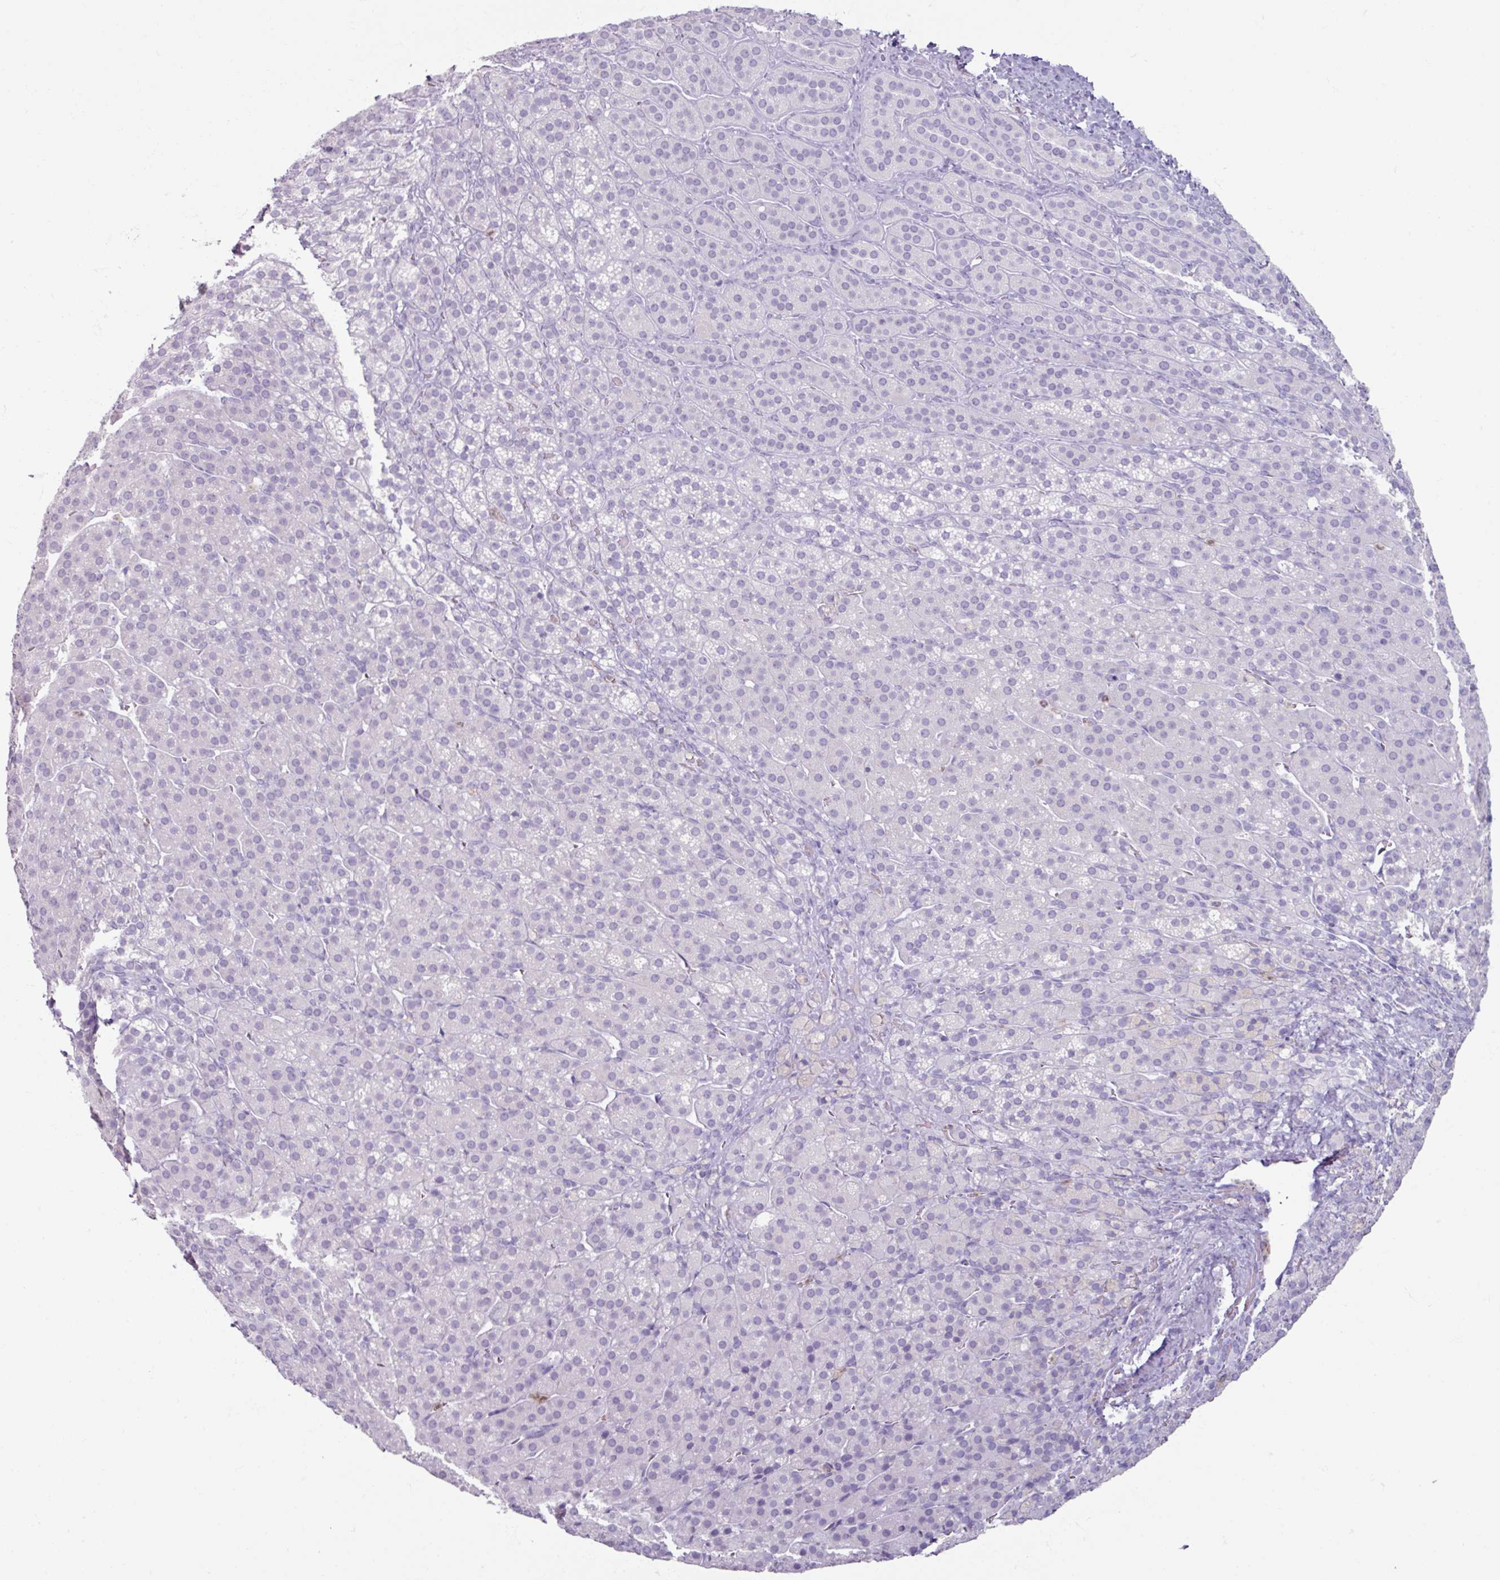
{"staining": {"intensity": "negative", "quantity": "none", "location": "none"}, "tissue": "adrenal gland", "cell_type": "Glandular cells", "image_type": "normal", "snomed": [{"axis": "morphology", "description": "Normal tissue, NOS"}, {"axis": "topography", "description": "Adrenal gland"}], "caption": "Immunohistochemistry (IHC) micrograph of benign adrenal gland: adrenal gland stained with DAB exhibits no significant protein positivity in glandular cells.", "gene": "ARG1", "patient": {"sex": "female", "age": 41}}